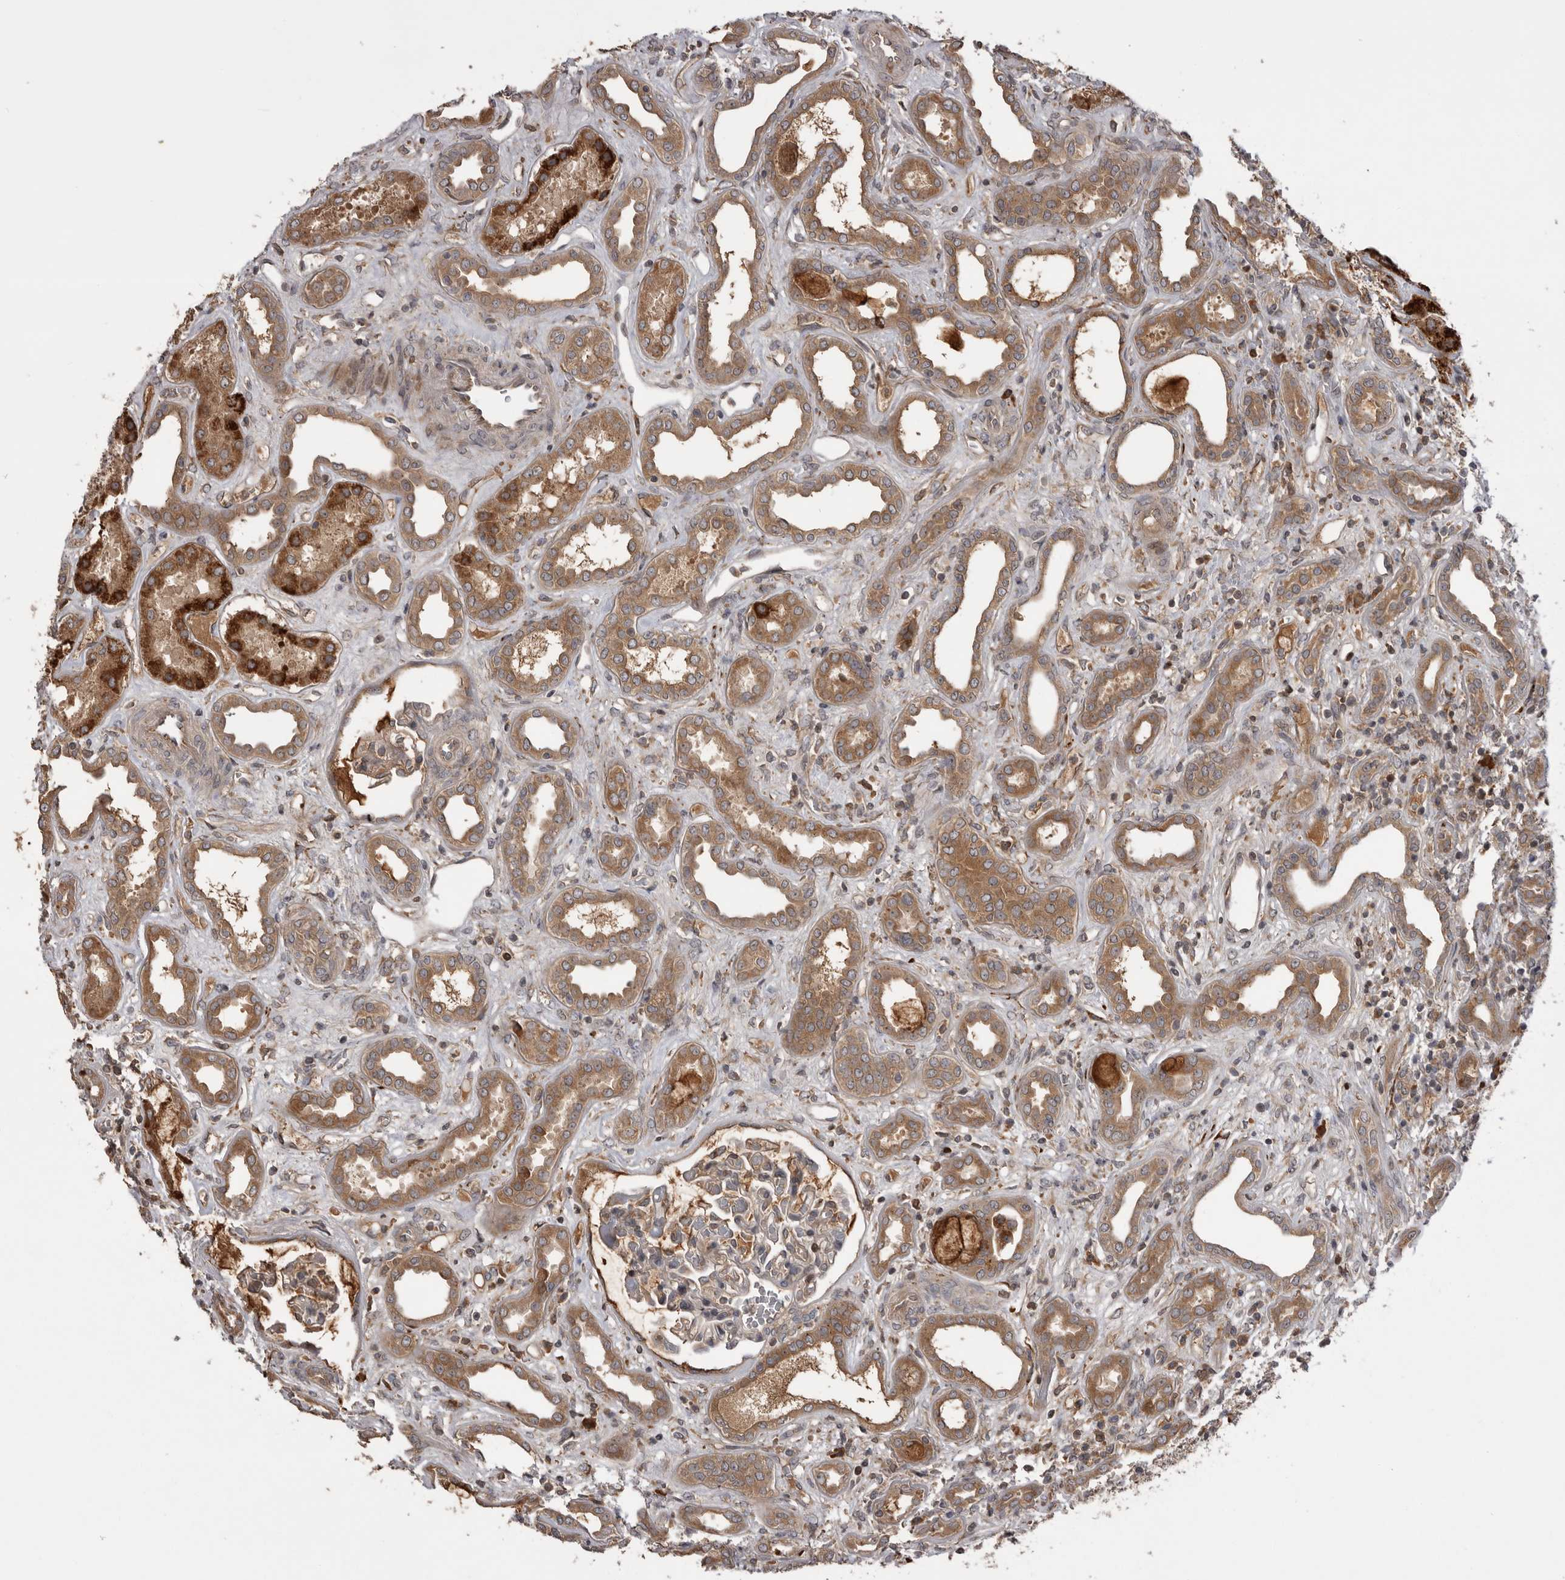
{"staining": {"intensity": "weak", "quantity": ">75%", "location": "cytoplasmic/membranous"}, "tissue": "kidney", "cell_type": "Cells in glomeruli", "image_type": "normal", "snomed": [{"axis": "morphology", "description": "Normal tissue, NOS"}, {"axis": "topography", "description": "Kidney"}], "caption": "A brown stain highlights weak cytoplasmic/membranous expression of a protein in cells in glomeruli of unremarkable human kidney.", "gene": "RAB3GAP2", "patient": {"sex": "male", "age": 59}}